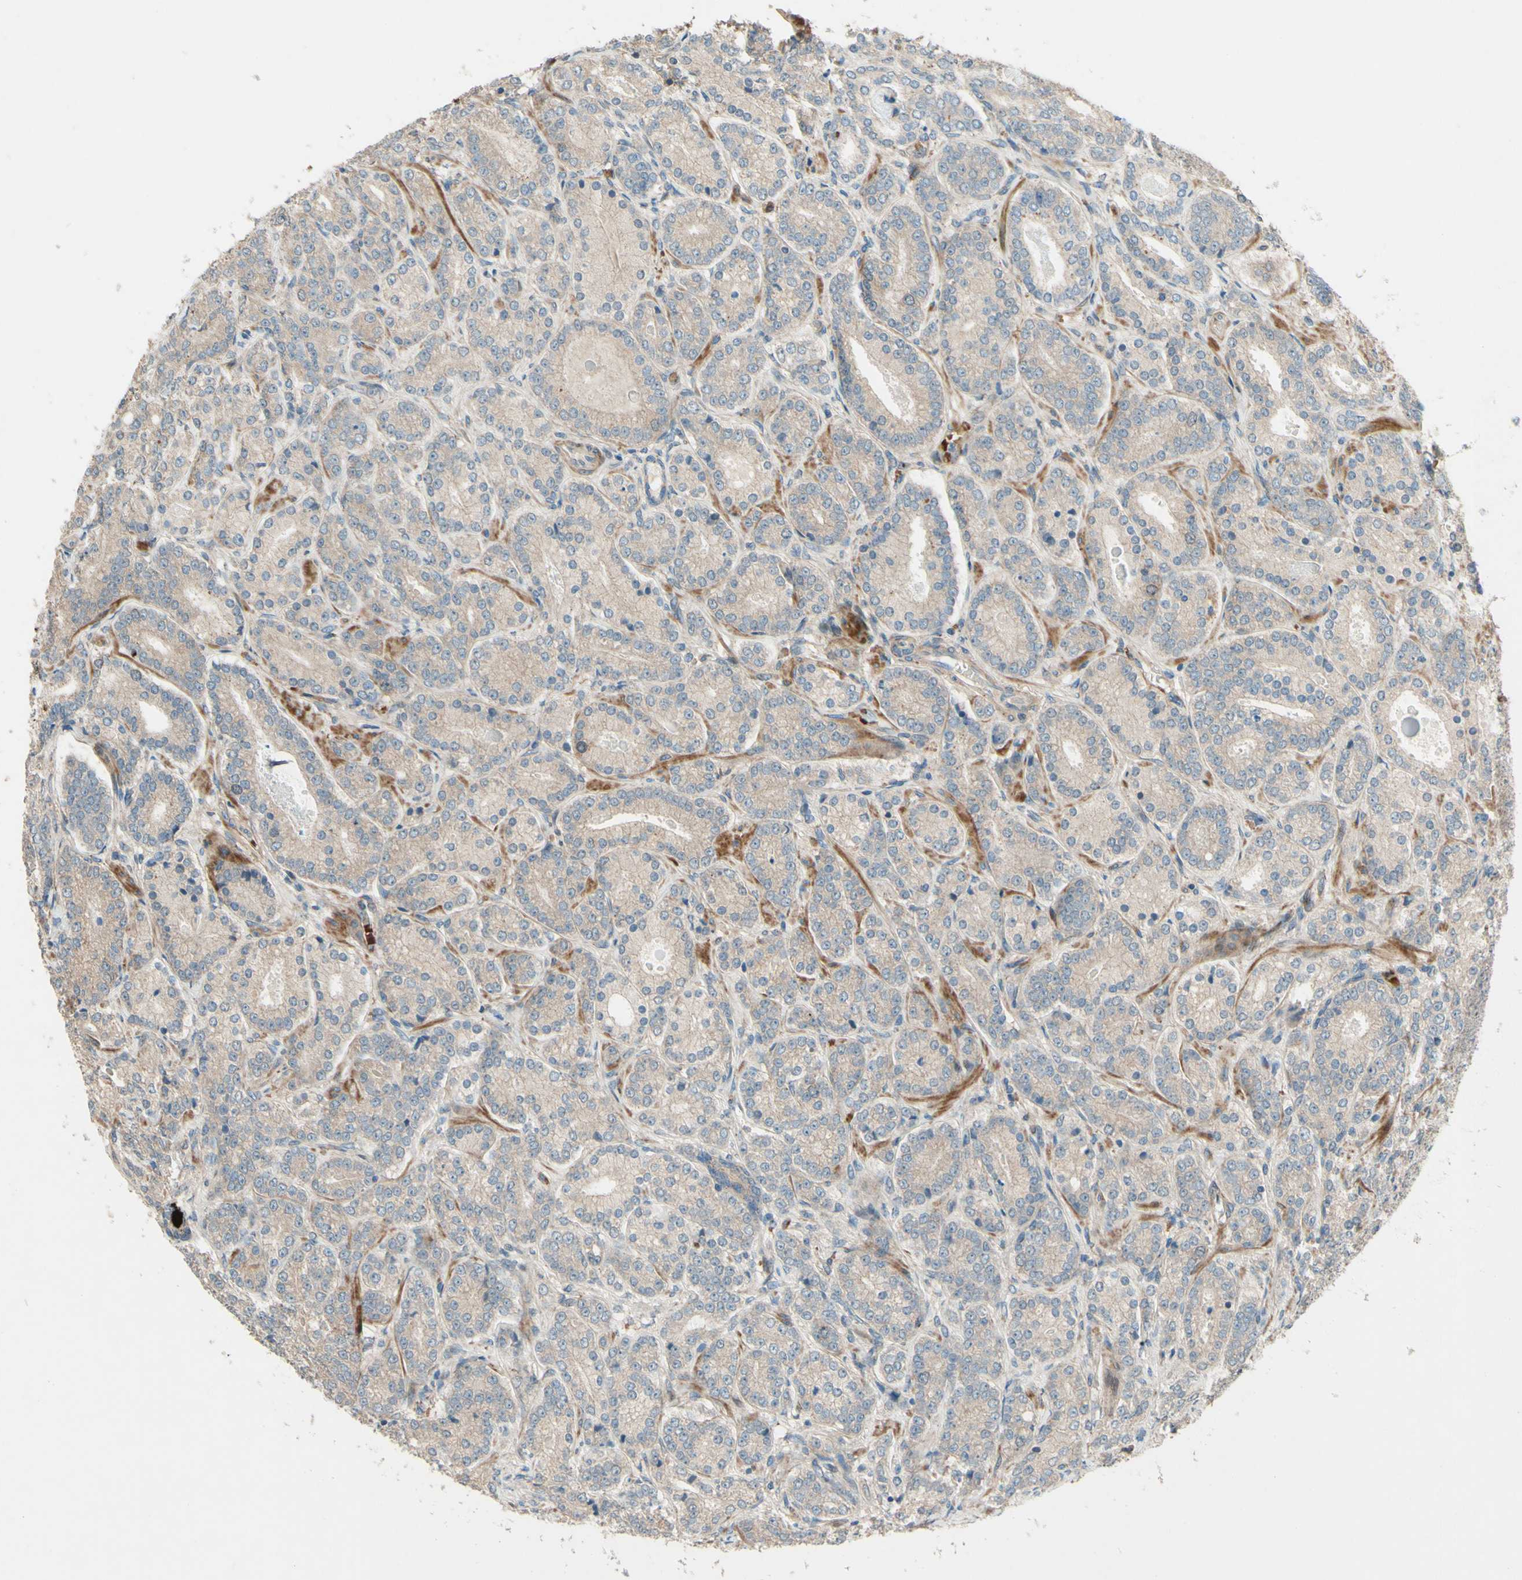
{"staining": {"intensity": "weak", "quantity": ">75%", "location": "cytoplasmic/membranous"}, "tissue": "prostate cancer", "cell_type": "Tumor cells", "image_type": "cancer", "snomed": [{"axis": "morphology", "description": "Adenocarcinoma, High grade"}, {"axis": "topography", "description": "Prostate"}], "caption": "Immunohistochemical staining of human prostate cancer shows low levels of weak cytoplasmic/membranous protein staining in about >75% of tumor cells. (brown staining indicates protein expression, while blue staining denotes nuclei).", "gene": "ADAM17", "patient": {"sex": "male", "age": 61}}